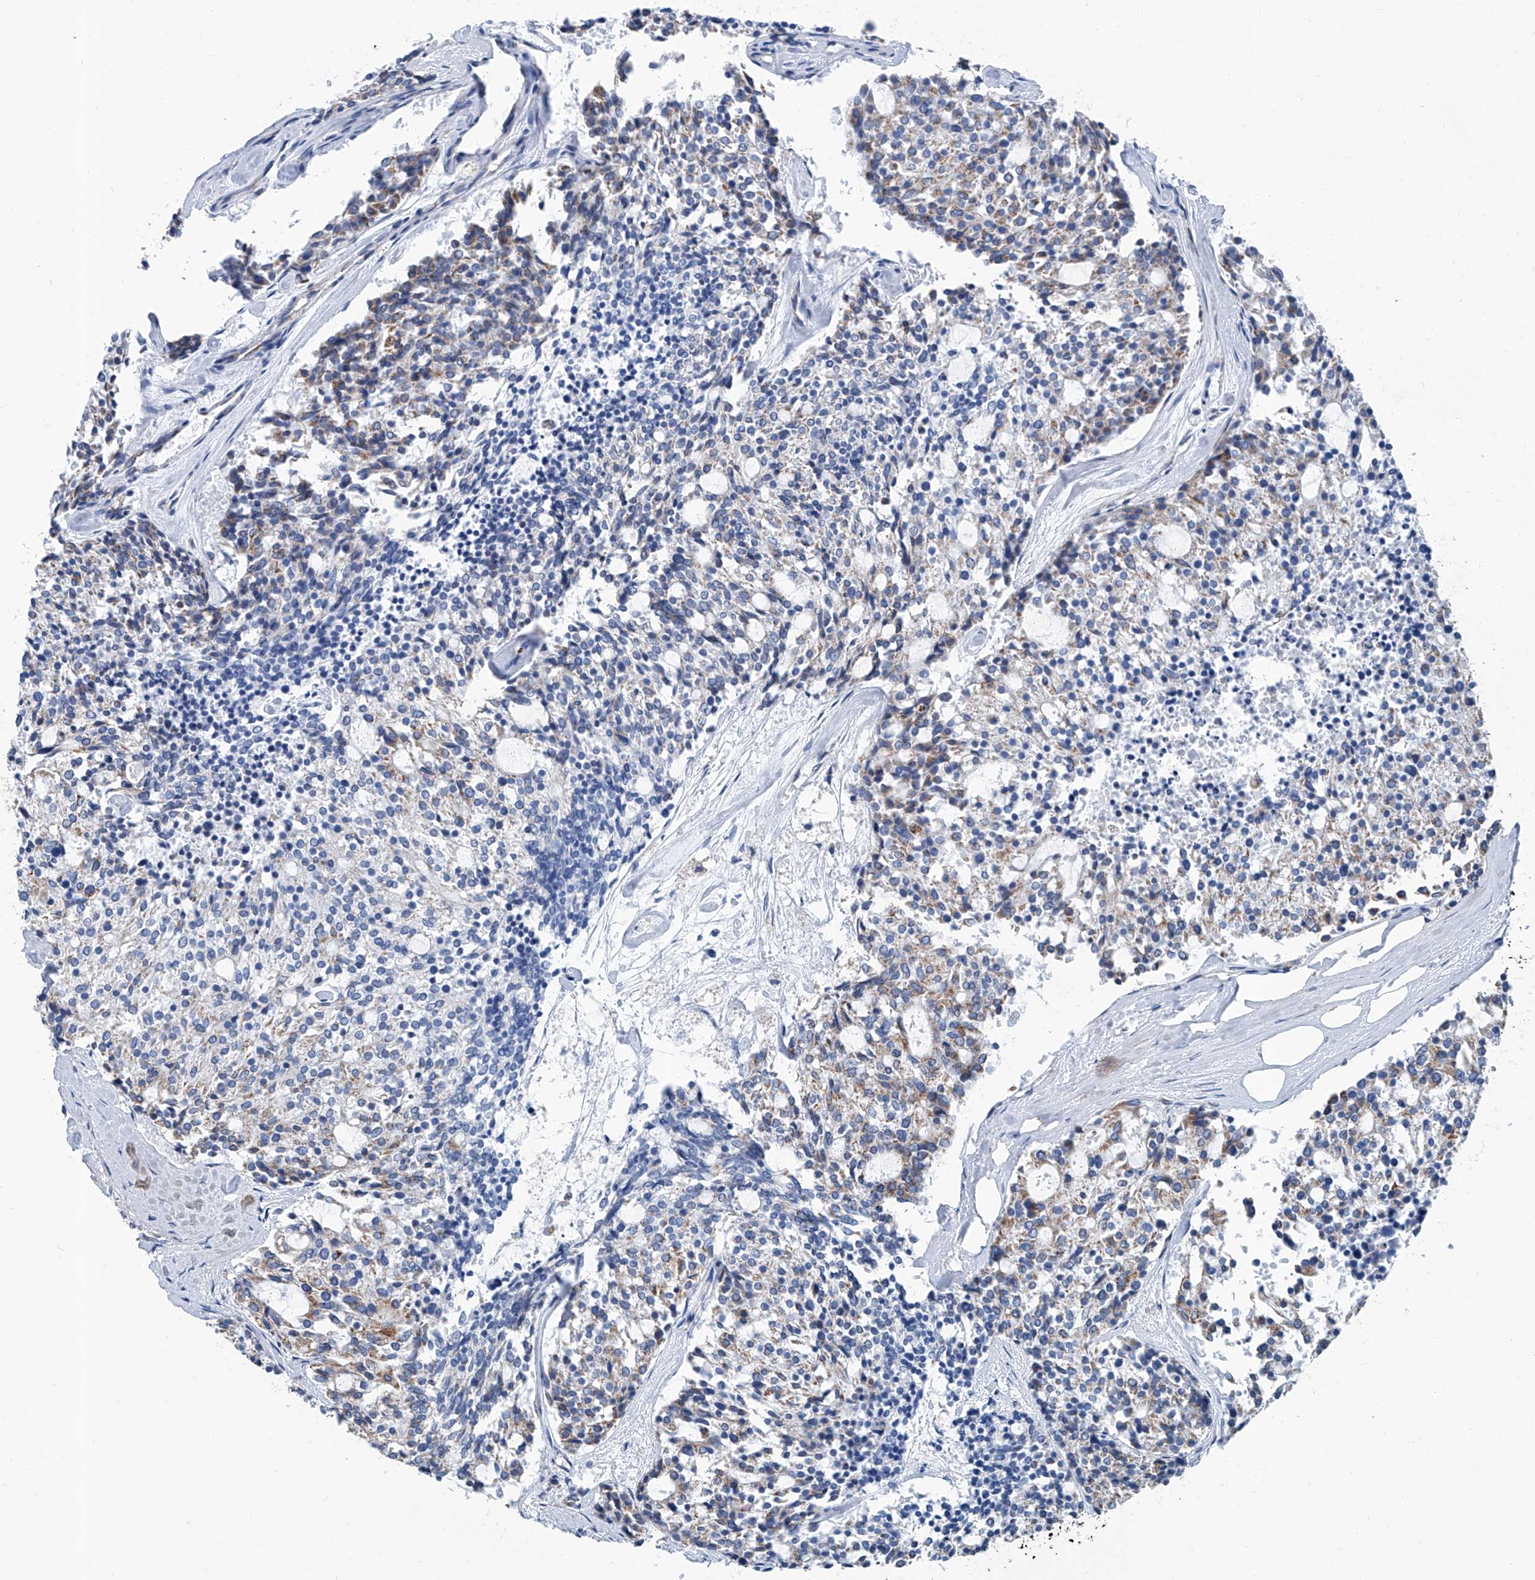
{"staining": {"intensity": "weak", "quantity": "<25%", "location": "cytoplasmic/membranous"}, "tissue": "carcinoid", "cell_type": "Tumor cells", "image_type": "cancer", "snomed": [{"axis": "morphology", "description": "Carcinoid, malignant, NOS"}, {"axis": "topography", "description": "Pancreas"}], "caption": "Immunohistochemistry (IHC) of malignant carcinoid demonstrates no positivity in tumor cells.", "gene": "MT-ND1", "patient": {"sex": "female", "age": 54}}